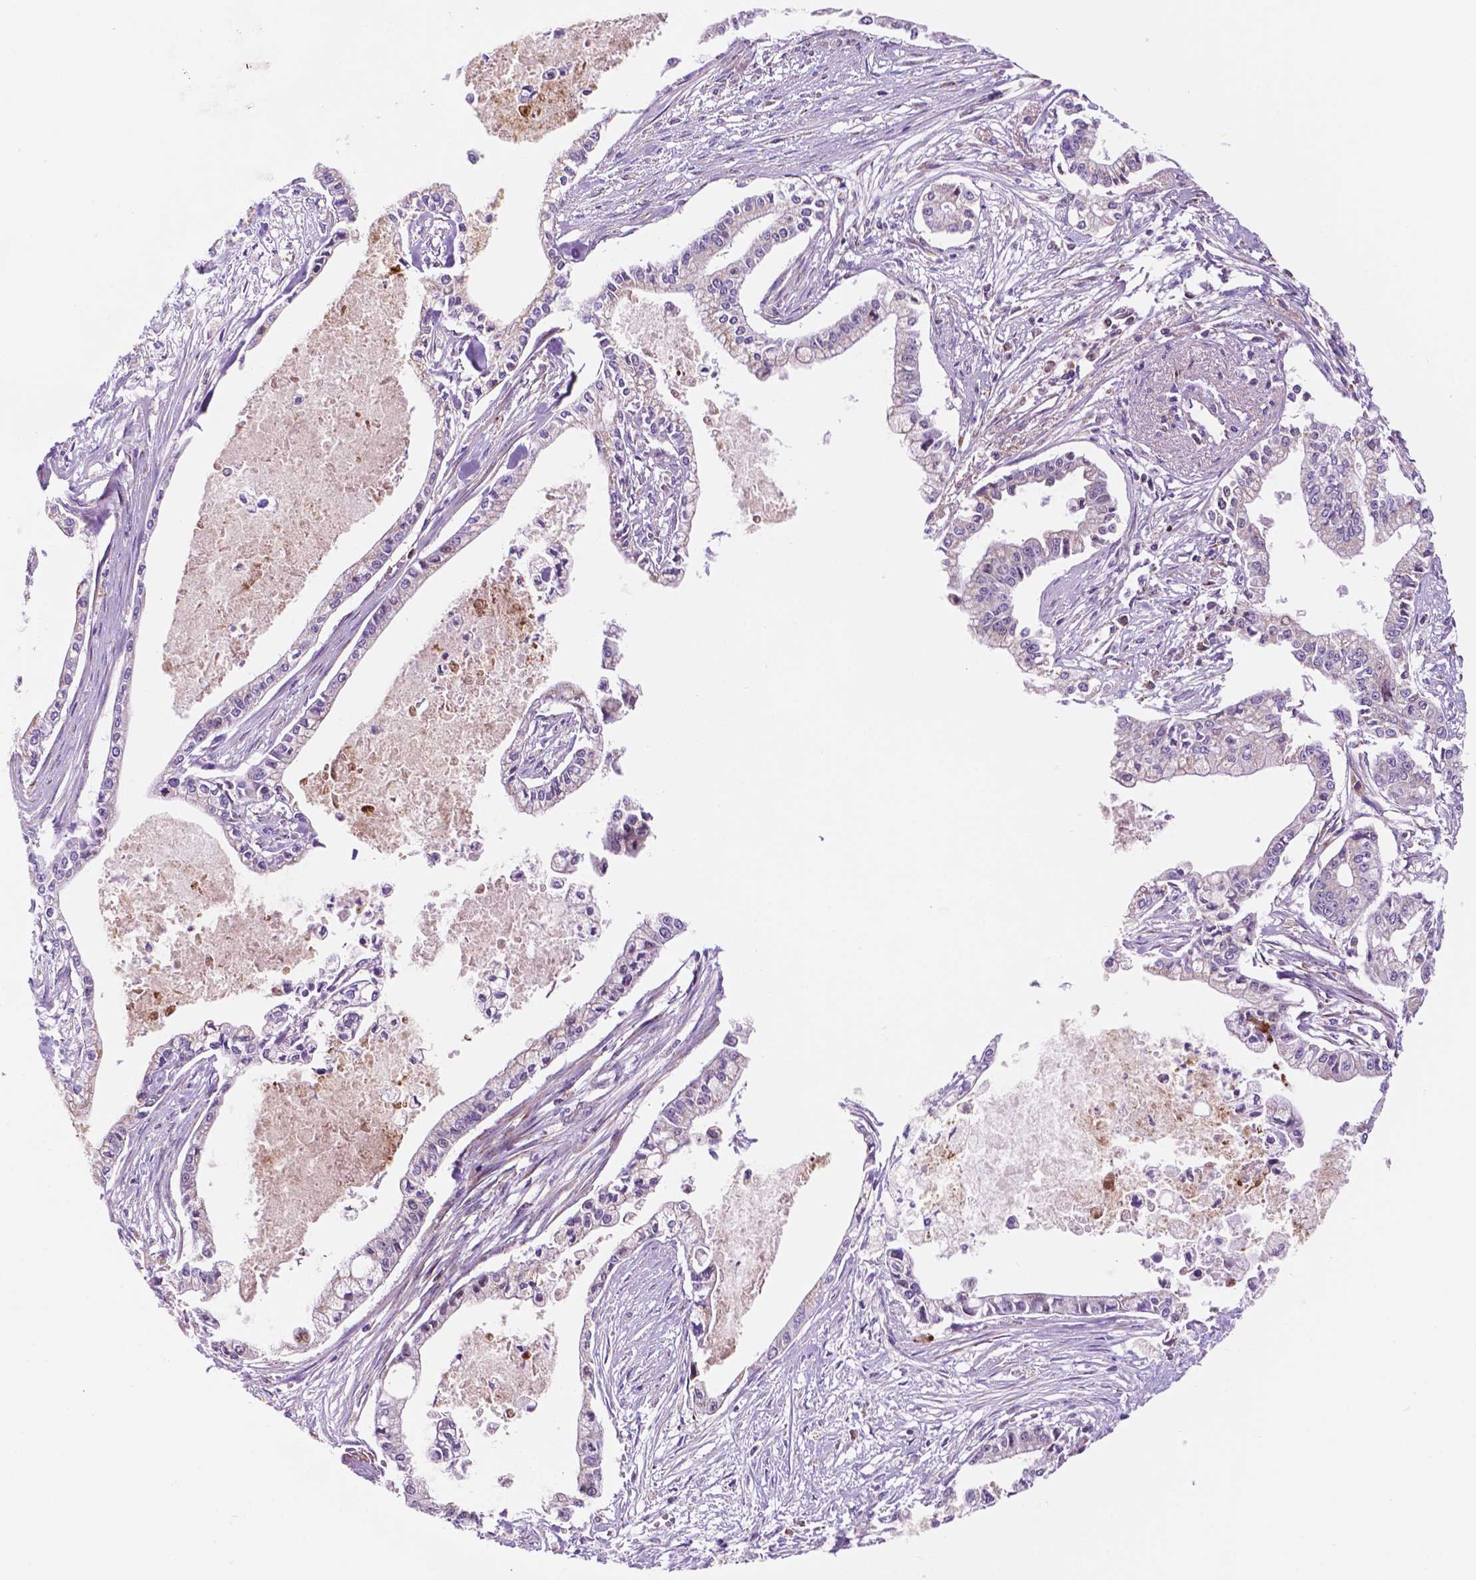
{"staining": {"intensity": "weak", "quantity": "<25%", "location": "cytoplasmic/membranous"}, "tissue": "pancreatic cancer", "cell_type": "Tumor cells", "image_type": "cancer", "snomed": [{"axis": "morphology", "description": "Adenocarcinoma, NOS"}, {"axis": "topography", "description": "Pancreas"}], "caption": "Tumor cells are negative for brown protein staining in pancreatic cancer (adenocarcinoma). The staining was performed using DAB to visualize the protein expression in brown, while the nuclei were stained in blue with hematoxylin (Magnification: 20x).", "gene": "GEMIN4", "patient": {"sex": "female", "age": 65}}